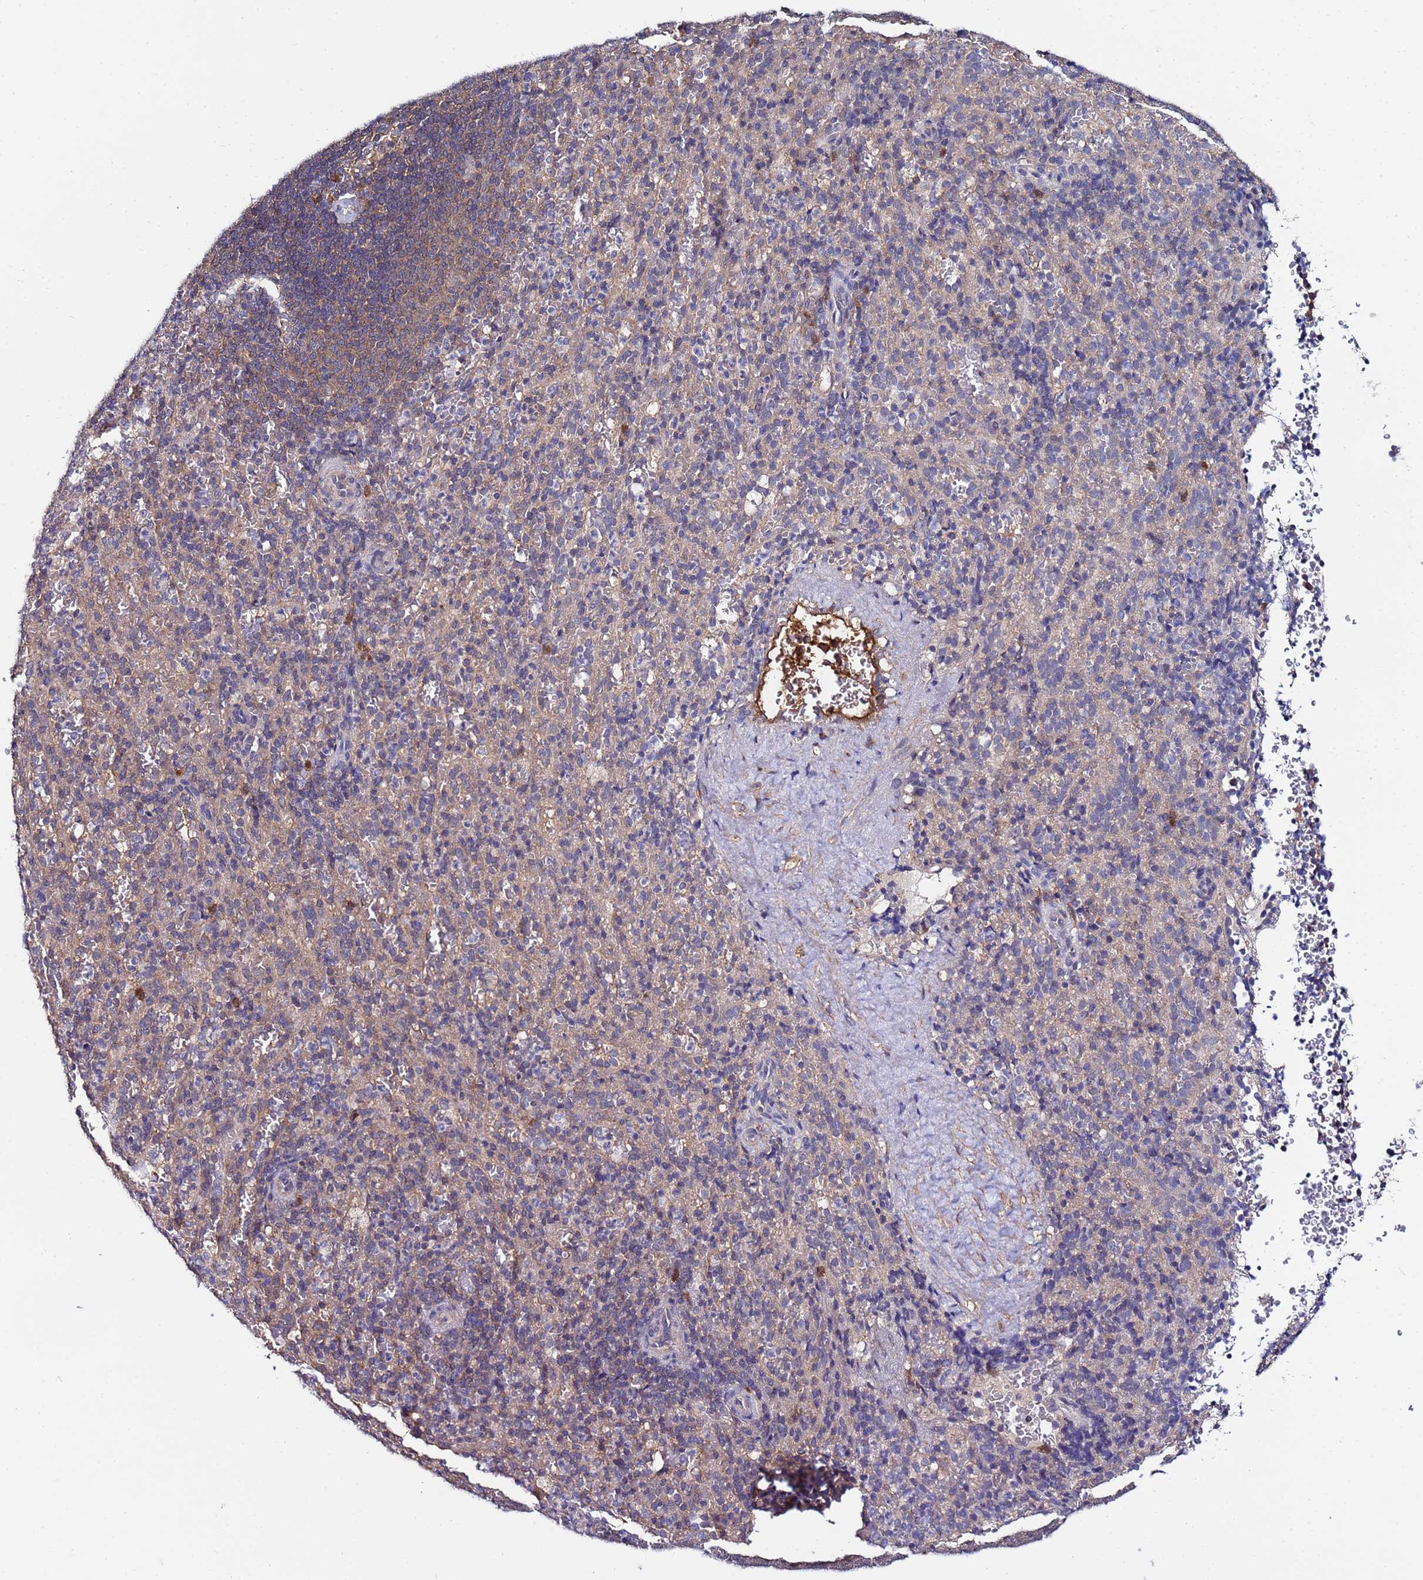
{"staining": {"intensity": "negative", "quantity": "none", "location": "none"}, "tissue": "spleen", "cell_type": "Cells in red pulp", "image_type": "normal", "snomed": [{"axis": "morphology", "description": "Normal tissue, NOS"}, {"axis": "topography", "description": "Spleen"}], "caption": "Immunohistochemistry micrograph of normal spleen: spleen stained with DAB (3,3'-diaminobenzidine) displays no significant protein staining in cells in red pulp.", "gene": "NAXE", "patient": {"sex": "female", "age": 21}}